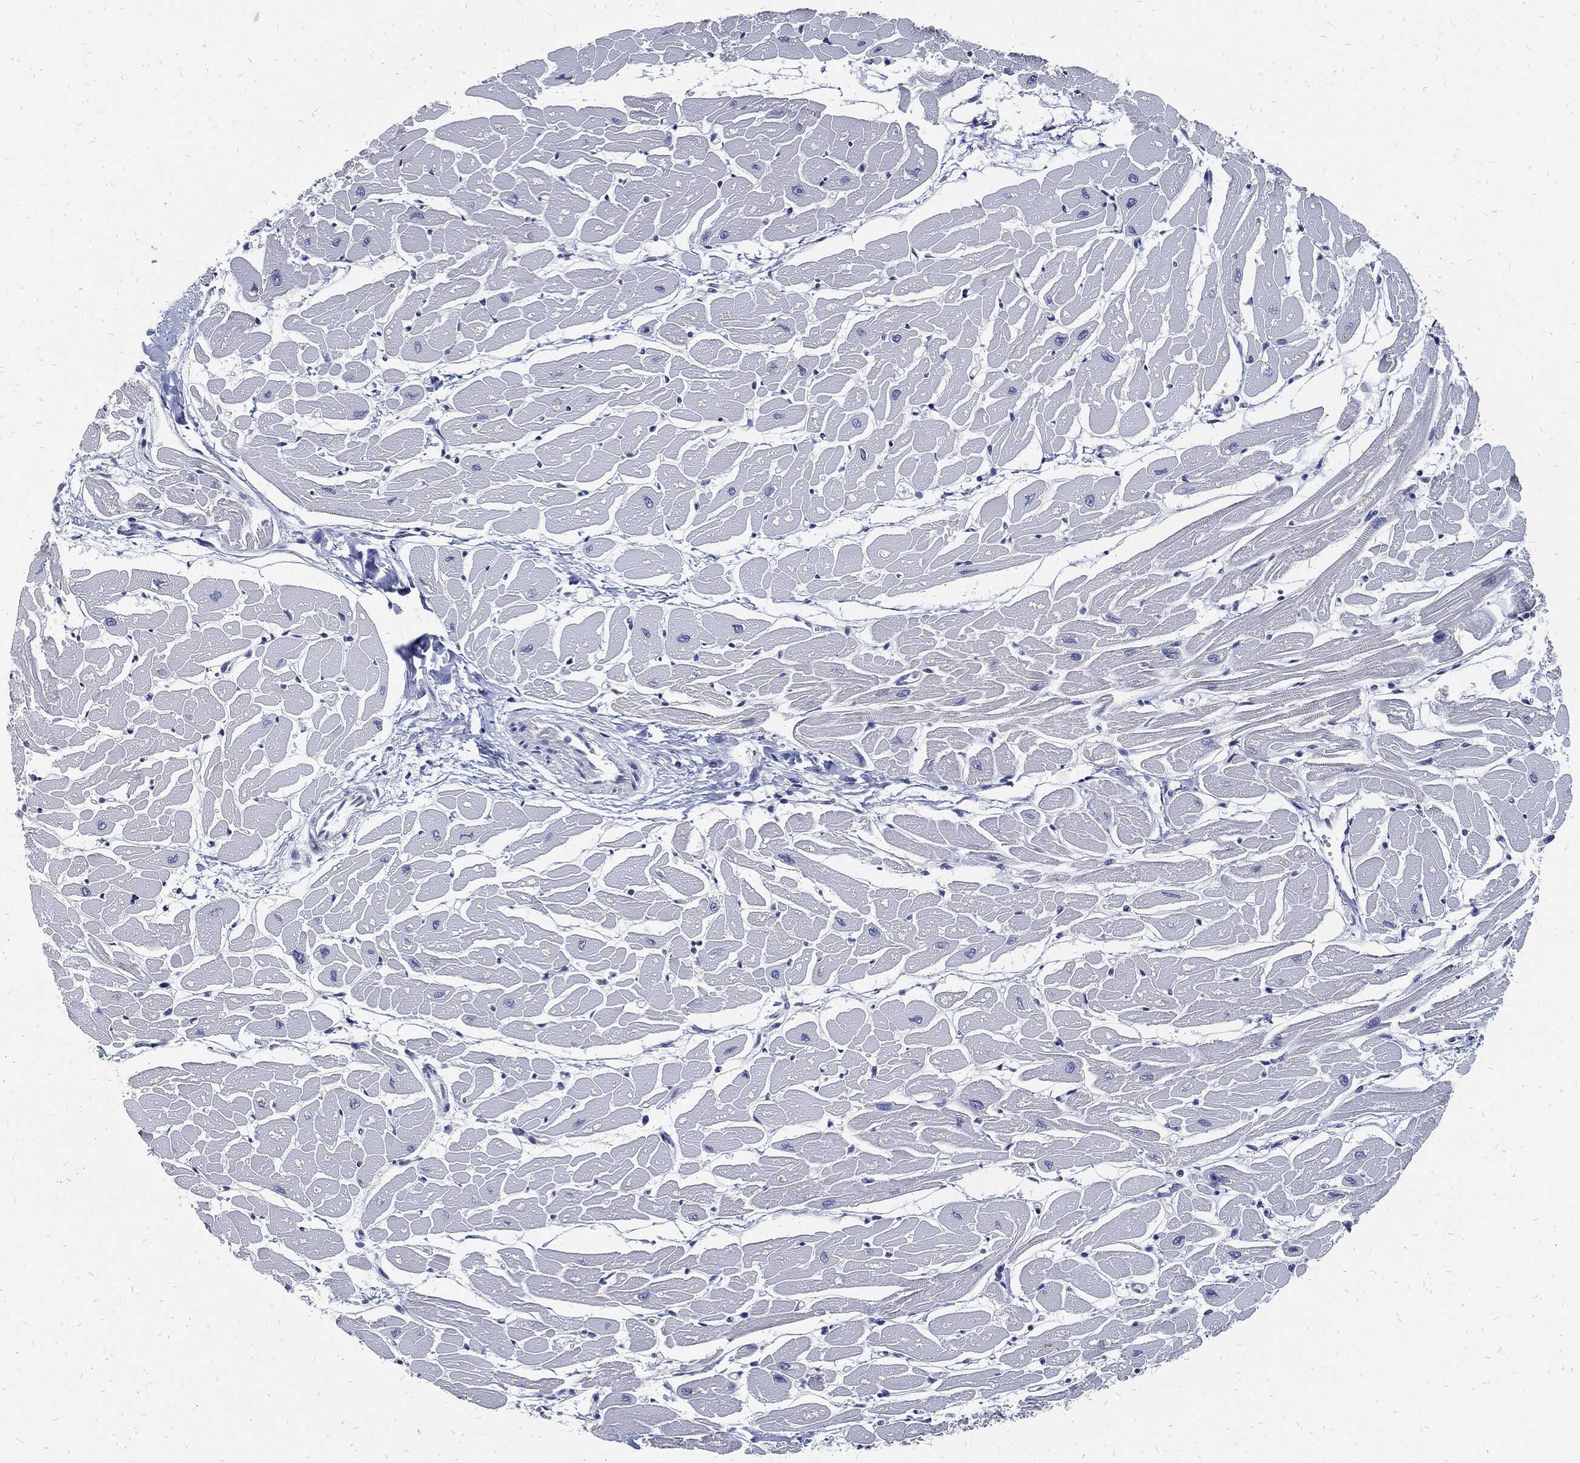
{"staining": {"intensity": "negative", "quantity": "none", "location": "none"}, "tissue": "heart muscle", "cell_type": "Cardiomyocytes", "image_type": "normal", "snomed": [{"axis": "morphology", "description": "Normal tissue, NOS"}, {"axis": "topography", "description": "Heart"}], "caption": "Photomicrograph shows no significant protein staining in cardiomyocytes of unremarkable heart muscle.", "gene": "MKI67", "patient": {"sex": "male", "age": 57}}